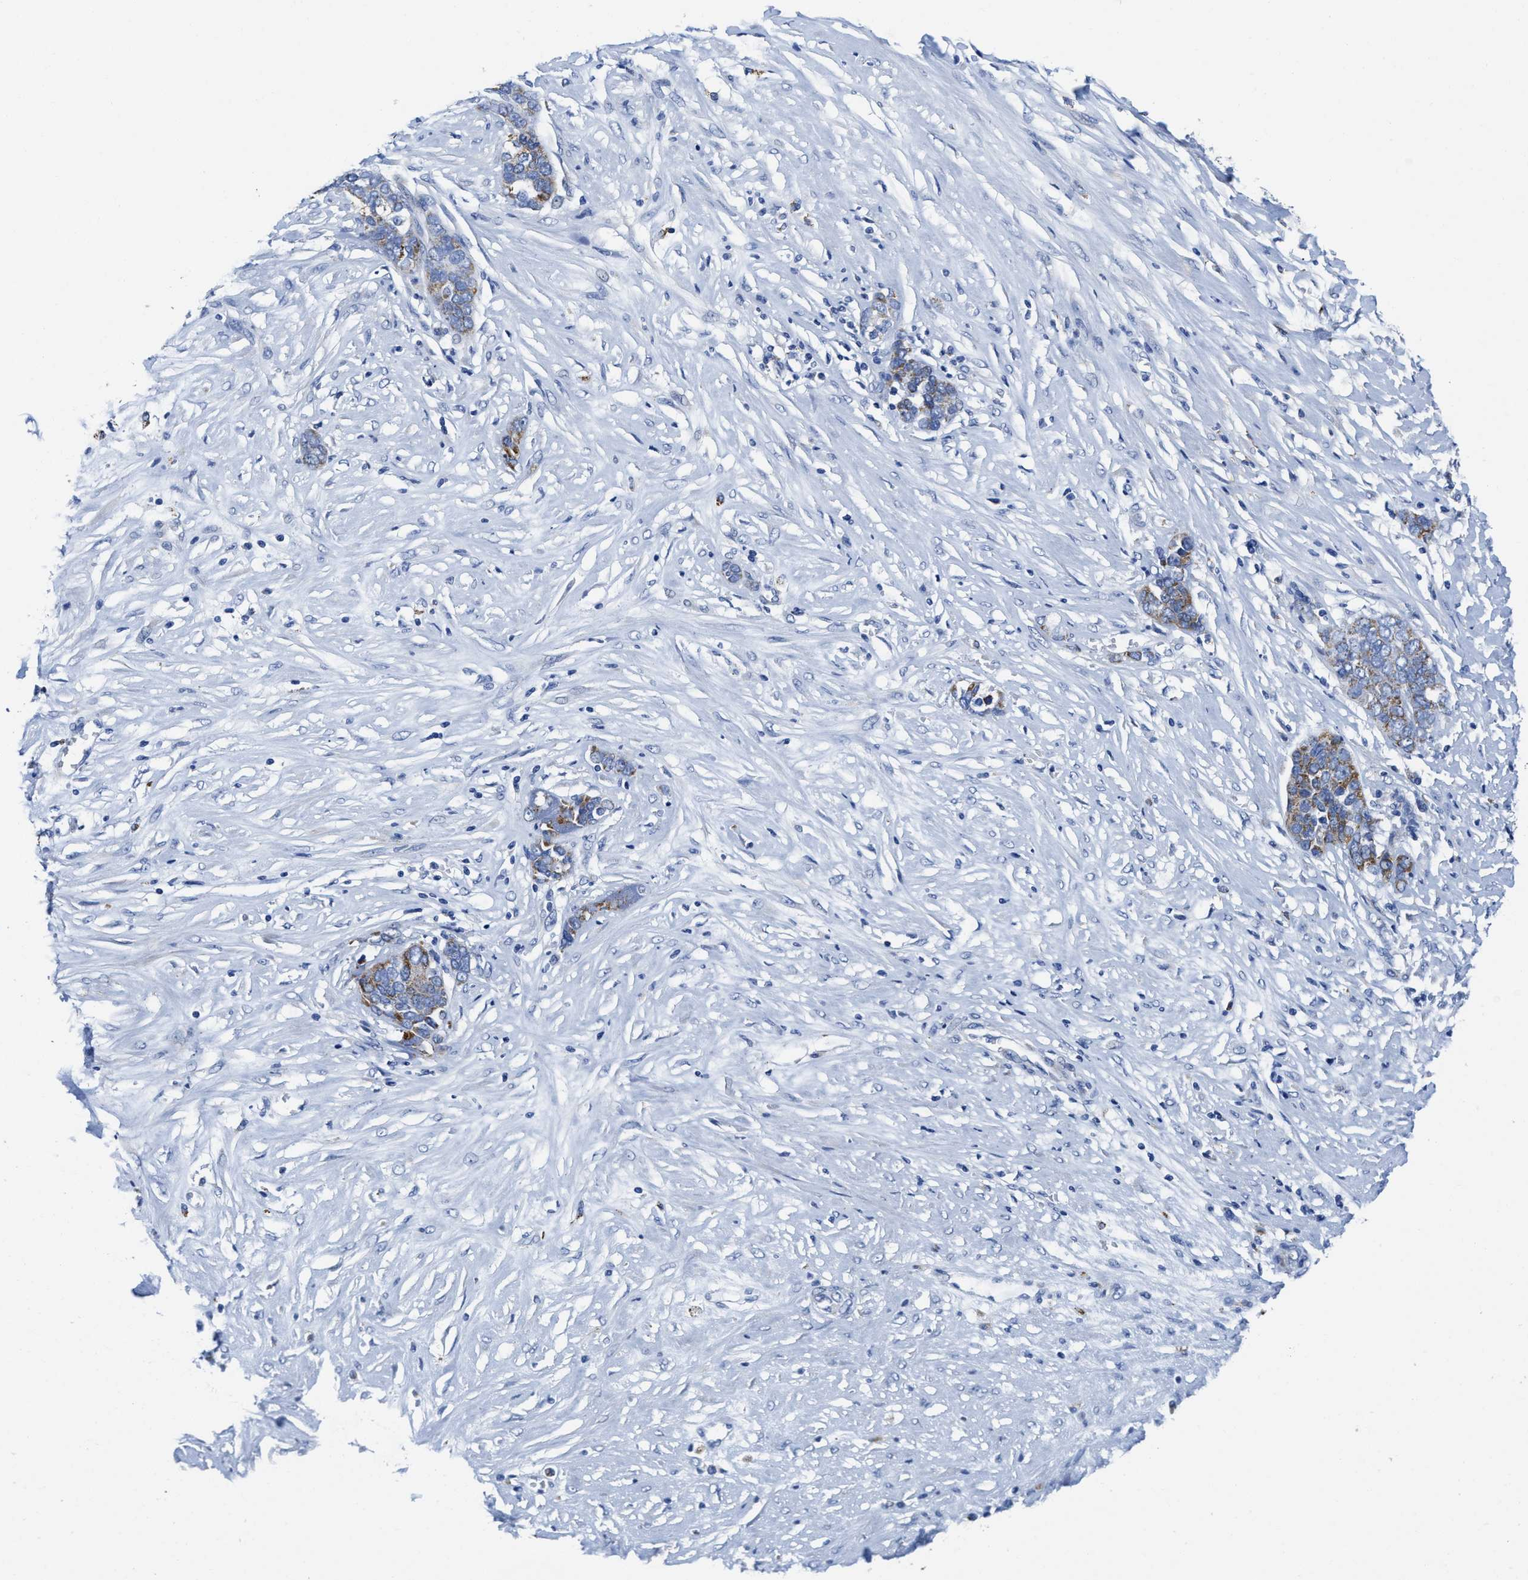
{"staining": {"intensity": "moderate", "quantity": "25%-75%", "location": "cytoplasmic/membranous"}, "tissue": "ovarian cancer", "cell_type": "Tumor cells", "image_type": "cancer", "snomed": [{"axis": "morphology", "description": "Cystadenocarcinoma, serous, NOS"}, {"axis": "topography", "description": "Ovary"}], "caption": "Human ovarian cancer (serous cystadenocarcinoma) stained for a protein (brown) exhibits moderate cytoplasmic/membranous positive positivity in approximately 25%-75% of tumor cells.", "gene": "TBRG4", "patient": {"sex": "female", "age": 44}}